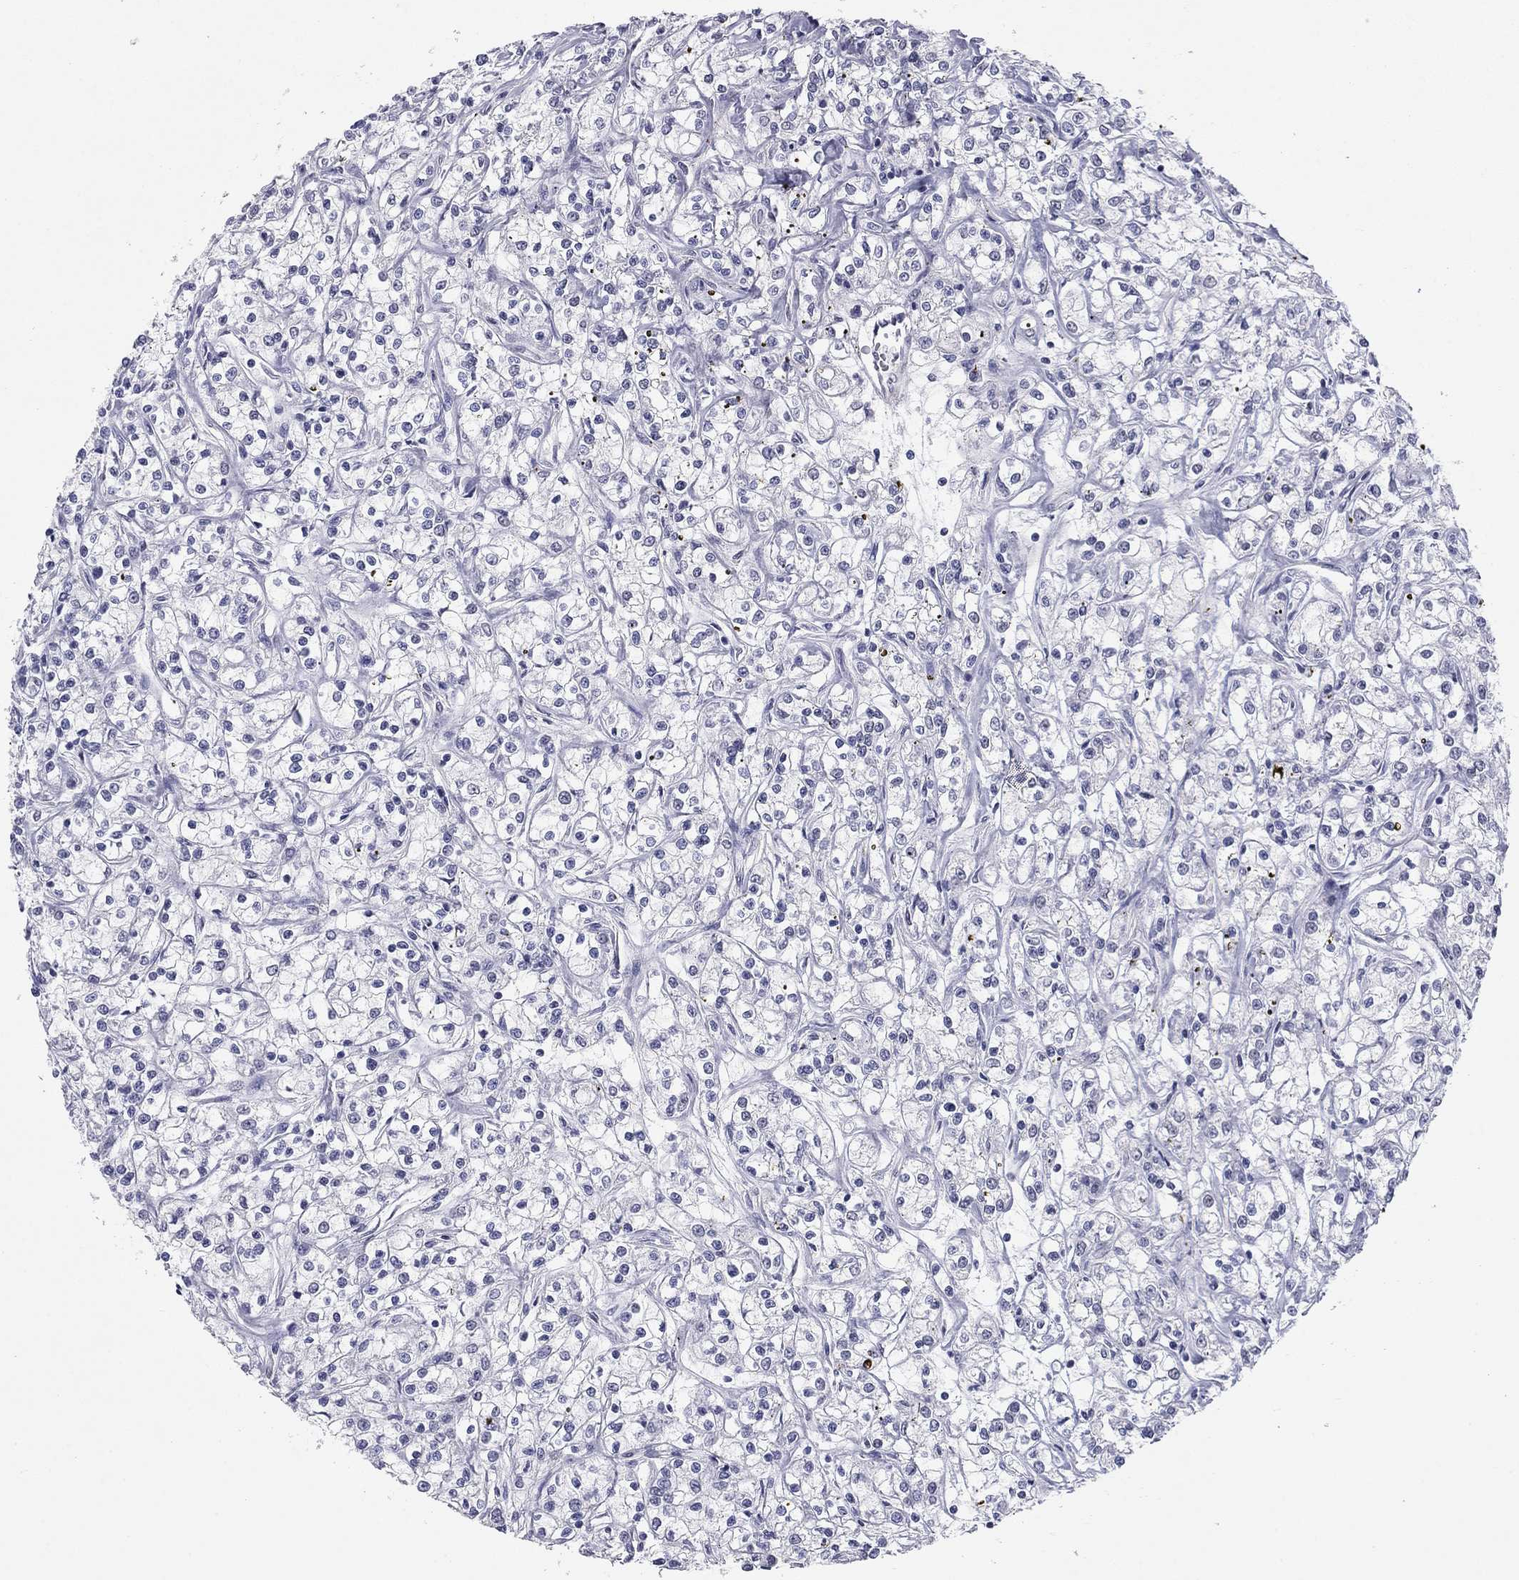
{"staining": {"intensity": "negative", "quantity": "none", "location": "none"}, "tissue": "renal cancer", "cell_type": "Tumor cells", "image_type": "cancer", "snomed": [{"axis": "morphology", "description": "Adenocarcinoma, NOS"}, {"axis": "topography", "description": "Kidney"}], "caption": "This is an IHC photomicrograph of human adenocarcinoma (renal). There is no positivity in tumor cells.", "gene": "KRT75", "patient": {"sex": "female", "age": 59}}